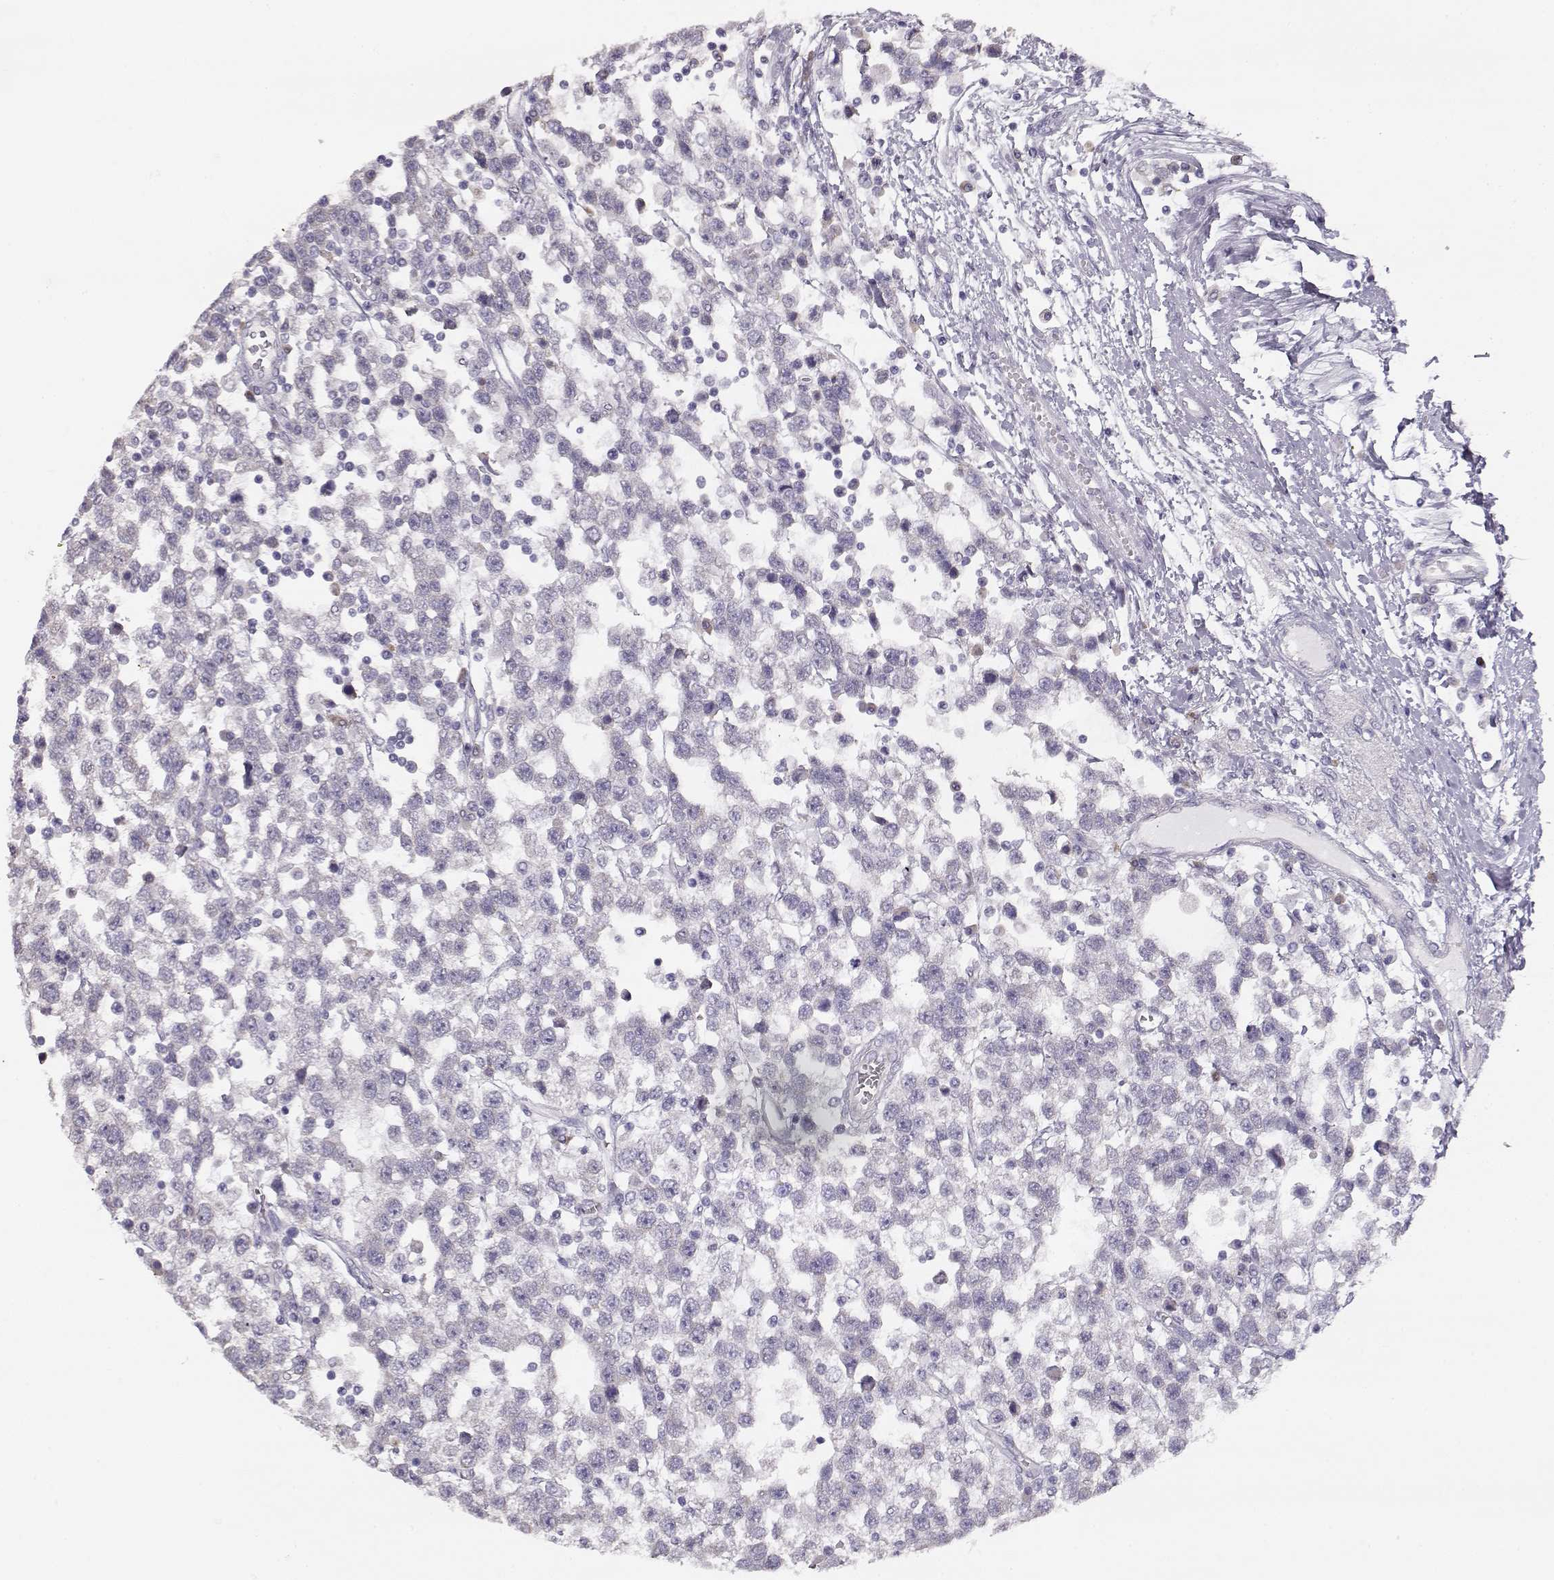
{"staining": {"intensity": "negative", "quantity": "none", "location": "none"}, "tissue": "testis cancer", "cell_type": "Tumor cells", "image_type": "cancer", "snomed": [{"axis": "morphology", "description": "Seminoma, NOS"}, {"axis": "topography", "description": "Testis"}], "caption": "This is an IHC image of human testis cancer (seminoma). There is no expression in tumor cells.", "gene": "GLIPR1L2", "patient": {"sex": "male", "age": 34}}